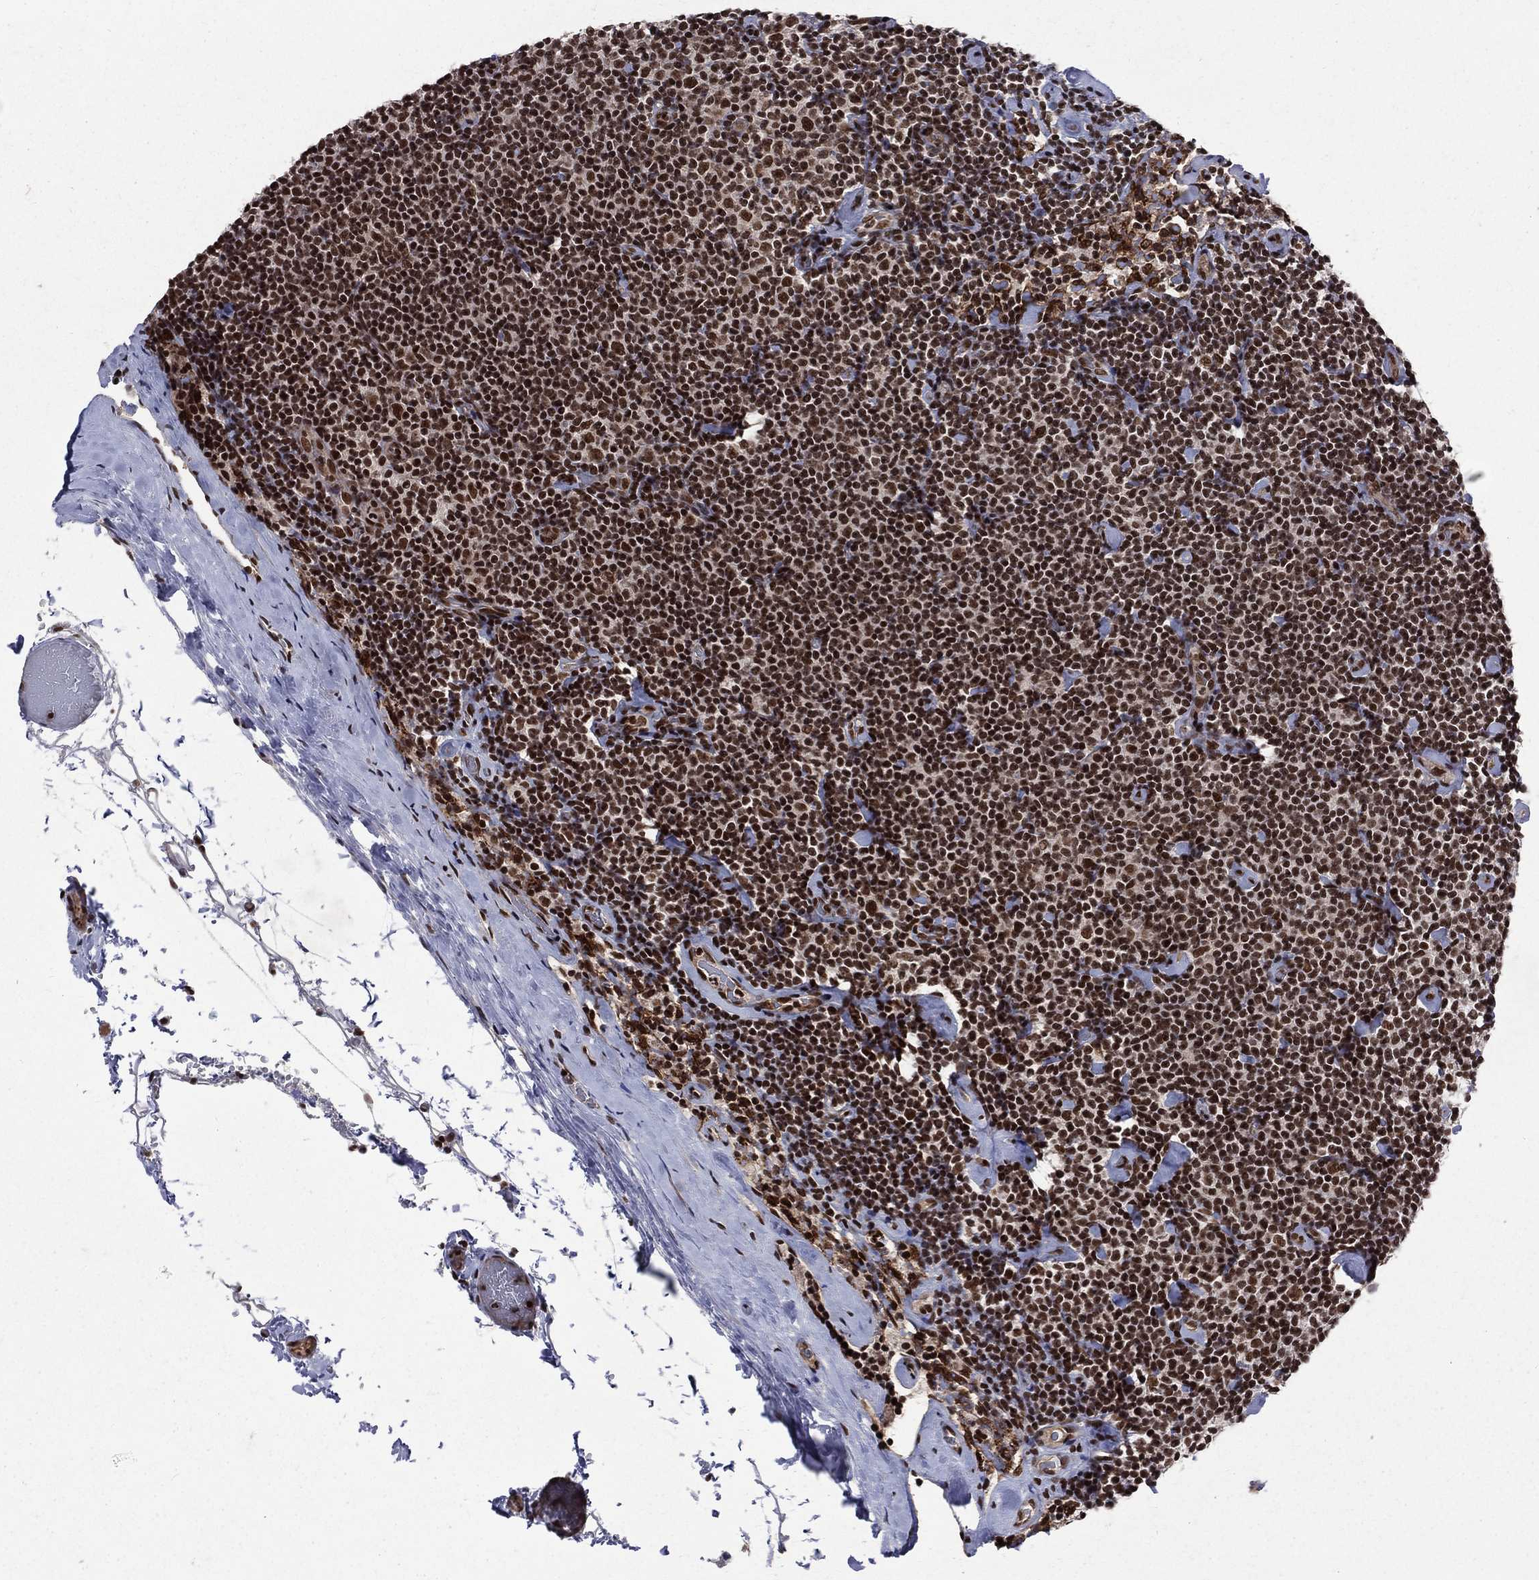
{"staining": {"intensity": "strong", "quantity": ">75%", "location": "nuclear"}, "tissue": "lymphoma", "cell_type": "Tumor cells", "image_type": "cancer", "snomed": [{"axis": "morphology", "description": "Malignant lymphoma, non-Hodgkin's type, Low grade"}, {"axis": "topography", "description": "Lymph node"}], "caption": "An image of low-grade malignant lymphoma, non-Hodgkin's type stained for a protein shows strong nuclear brown staining in tumor cells.", "gene": "SMC3", "patient": {"sex": "male", "age": 81}}